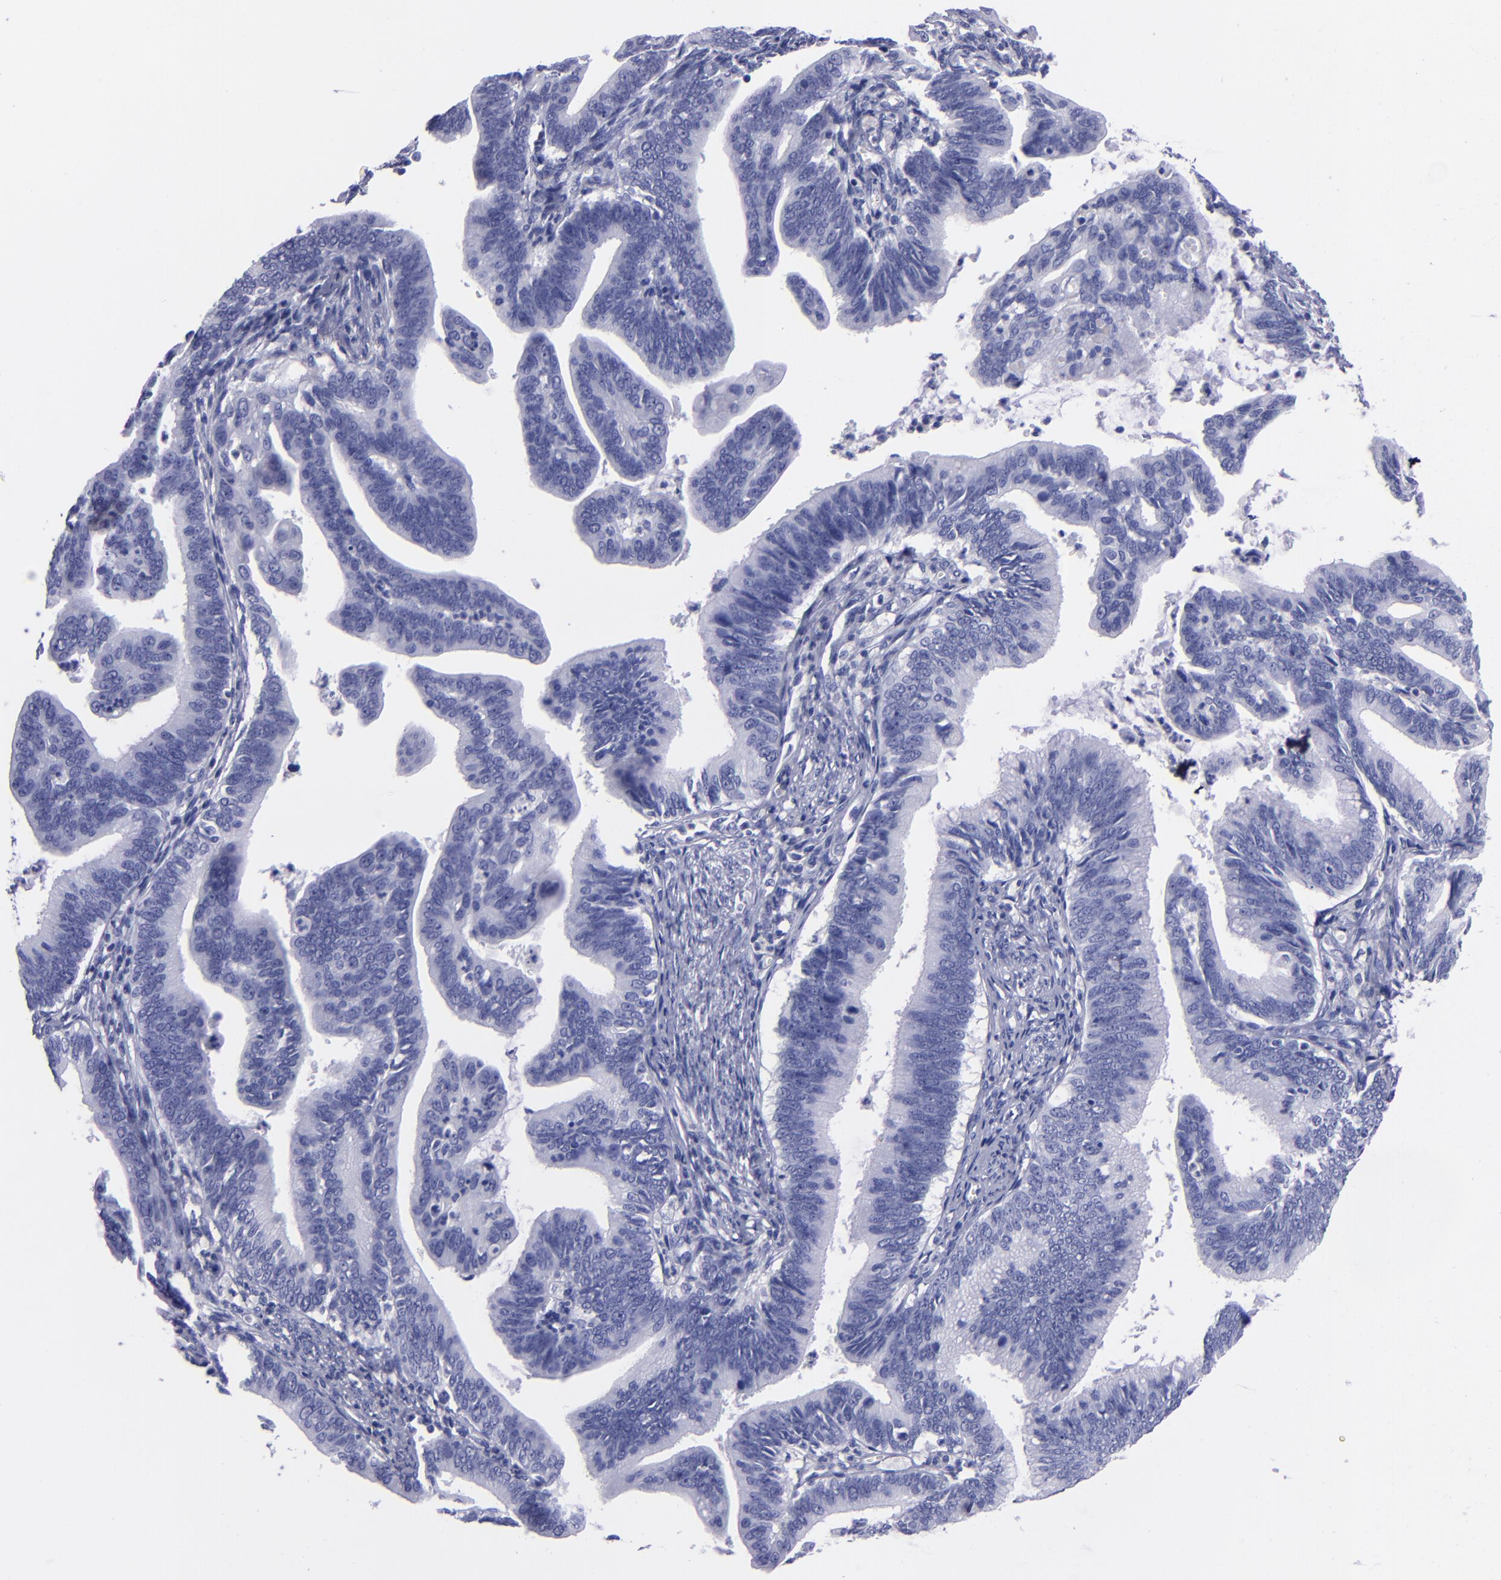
{"staining": {"intensity": "negative", "quantity": "none", "location": "none"}, "tissue": "cervical cancer", "cell_type": "Tumor cells", "image_type": "cancer", "snomed": [{"axis": "morphology", "description": "Adenocarcinoma, NOS"}, {"axis": "topography", "description": "Cervix"}], "caption": "Image shows no significant protein staining in tumor cells of cervical cancer.", "gene": "CD37", "patient": {"sex": "female", "age": 47}}